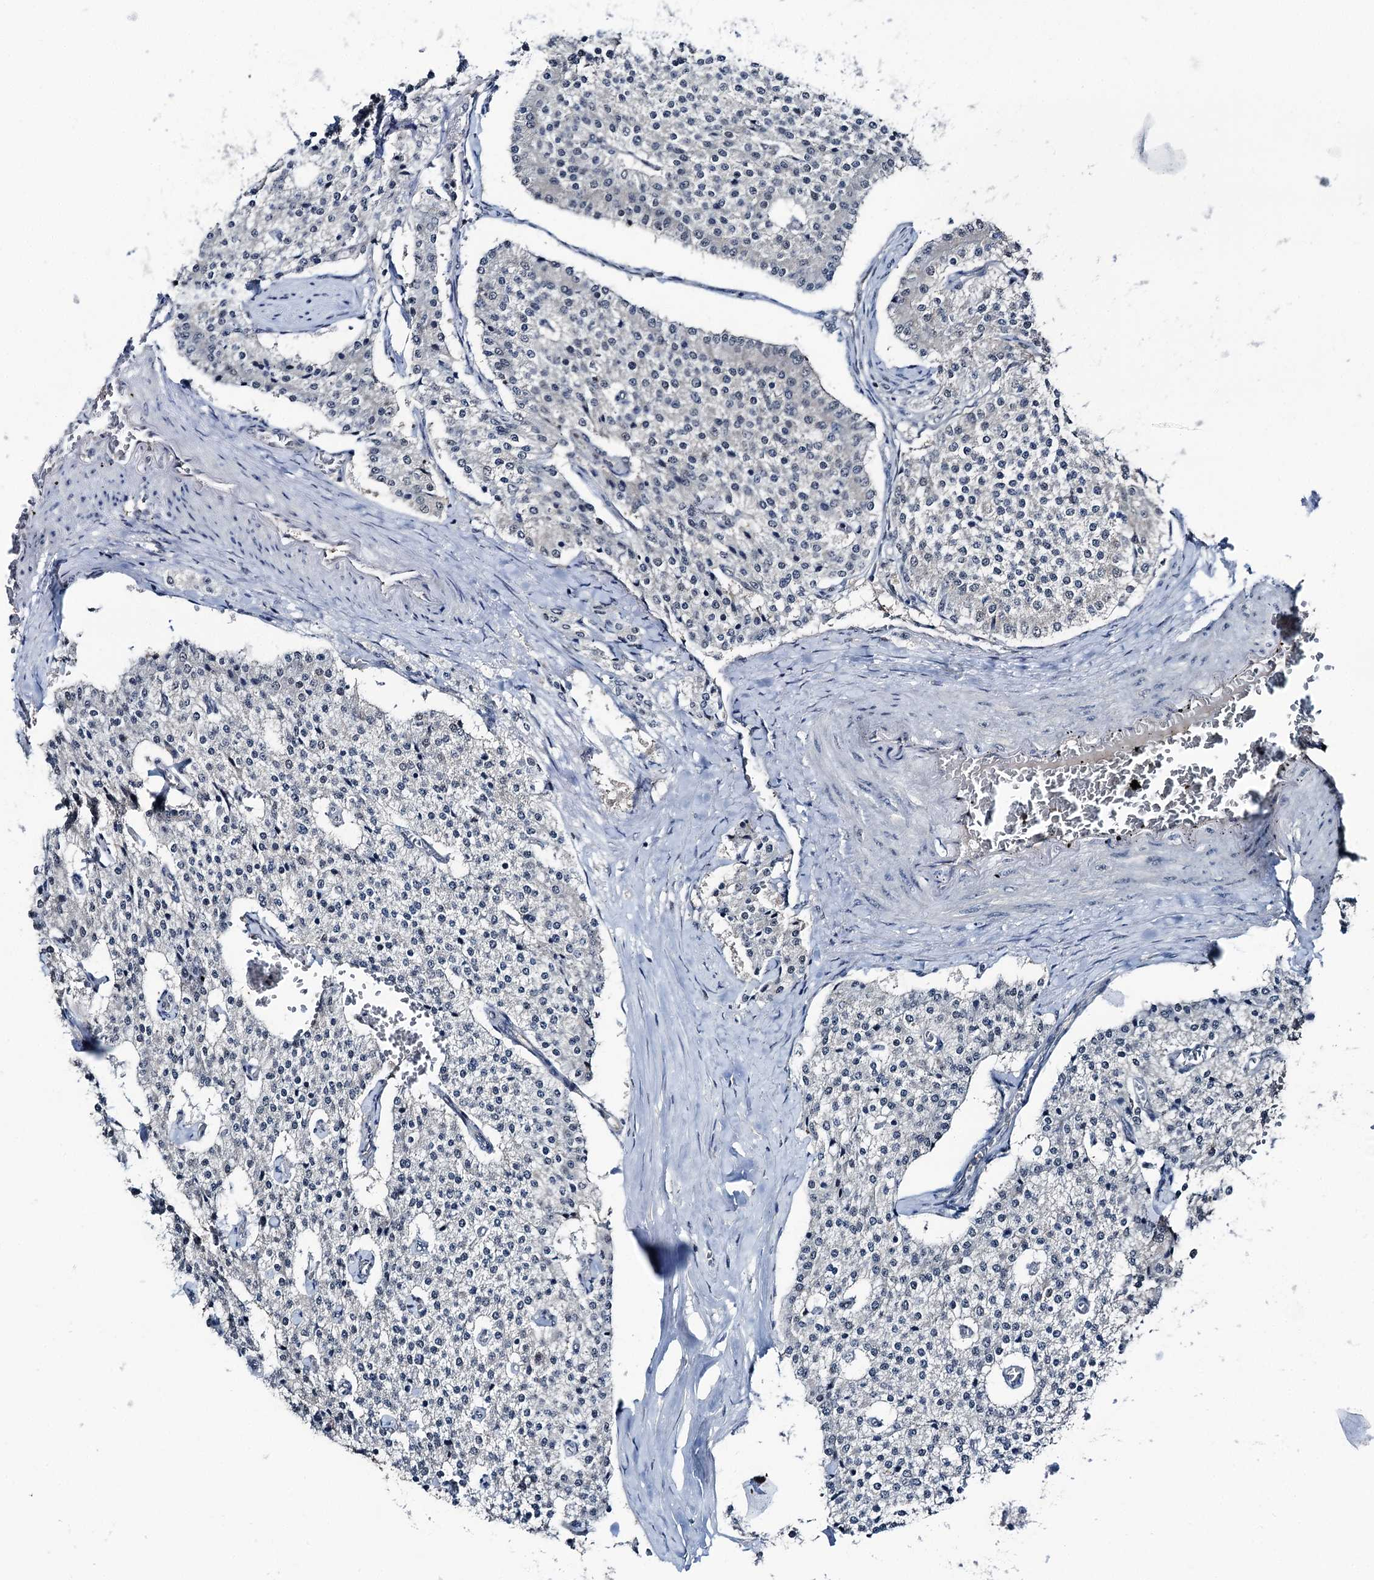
{"staining": {"intensity": "negative", "quantity": "none", "location": "none"}, "tissue": "carcinoid", "cell_type": "Tumor cells", "image_type": "cancer", "snomed": [{"axis": "morphology", "description": "Carcinoid, malignant, NOS"}, {"axis": "topography", "description": "Colon"}], "caption": "Immunohistochemical staining of human carcinoid (malignant) demonstrates no significant expression in tumor cells. The staining was performed using DAB (3,3'-diaminobenzidine) to visualize the protein expression in brown, while the nuclei were stained in blue with hematoxylin (Magnification: 20x).", "gene": "PSMD13", "patient": {"sex": "female", "age": 52}}